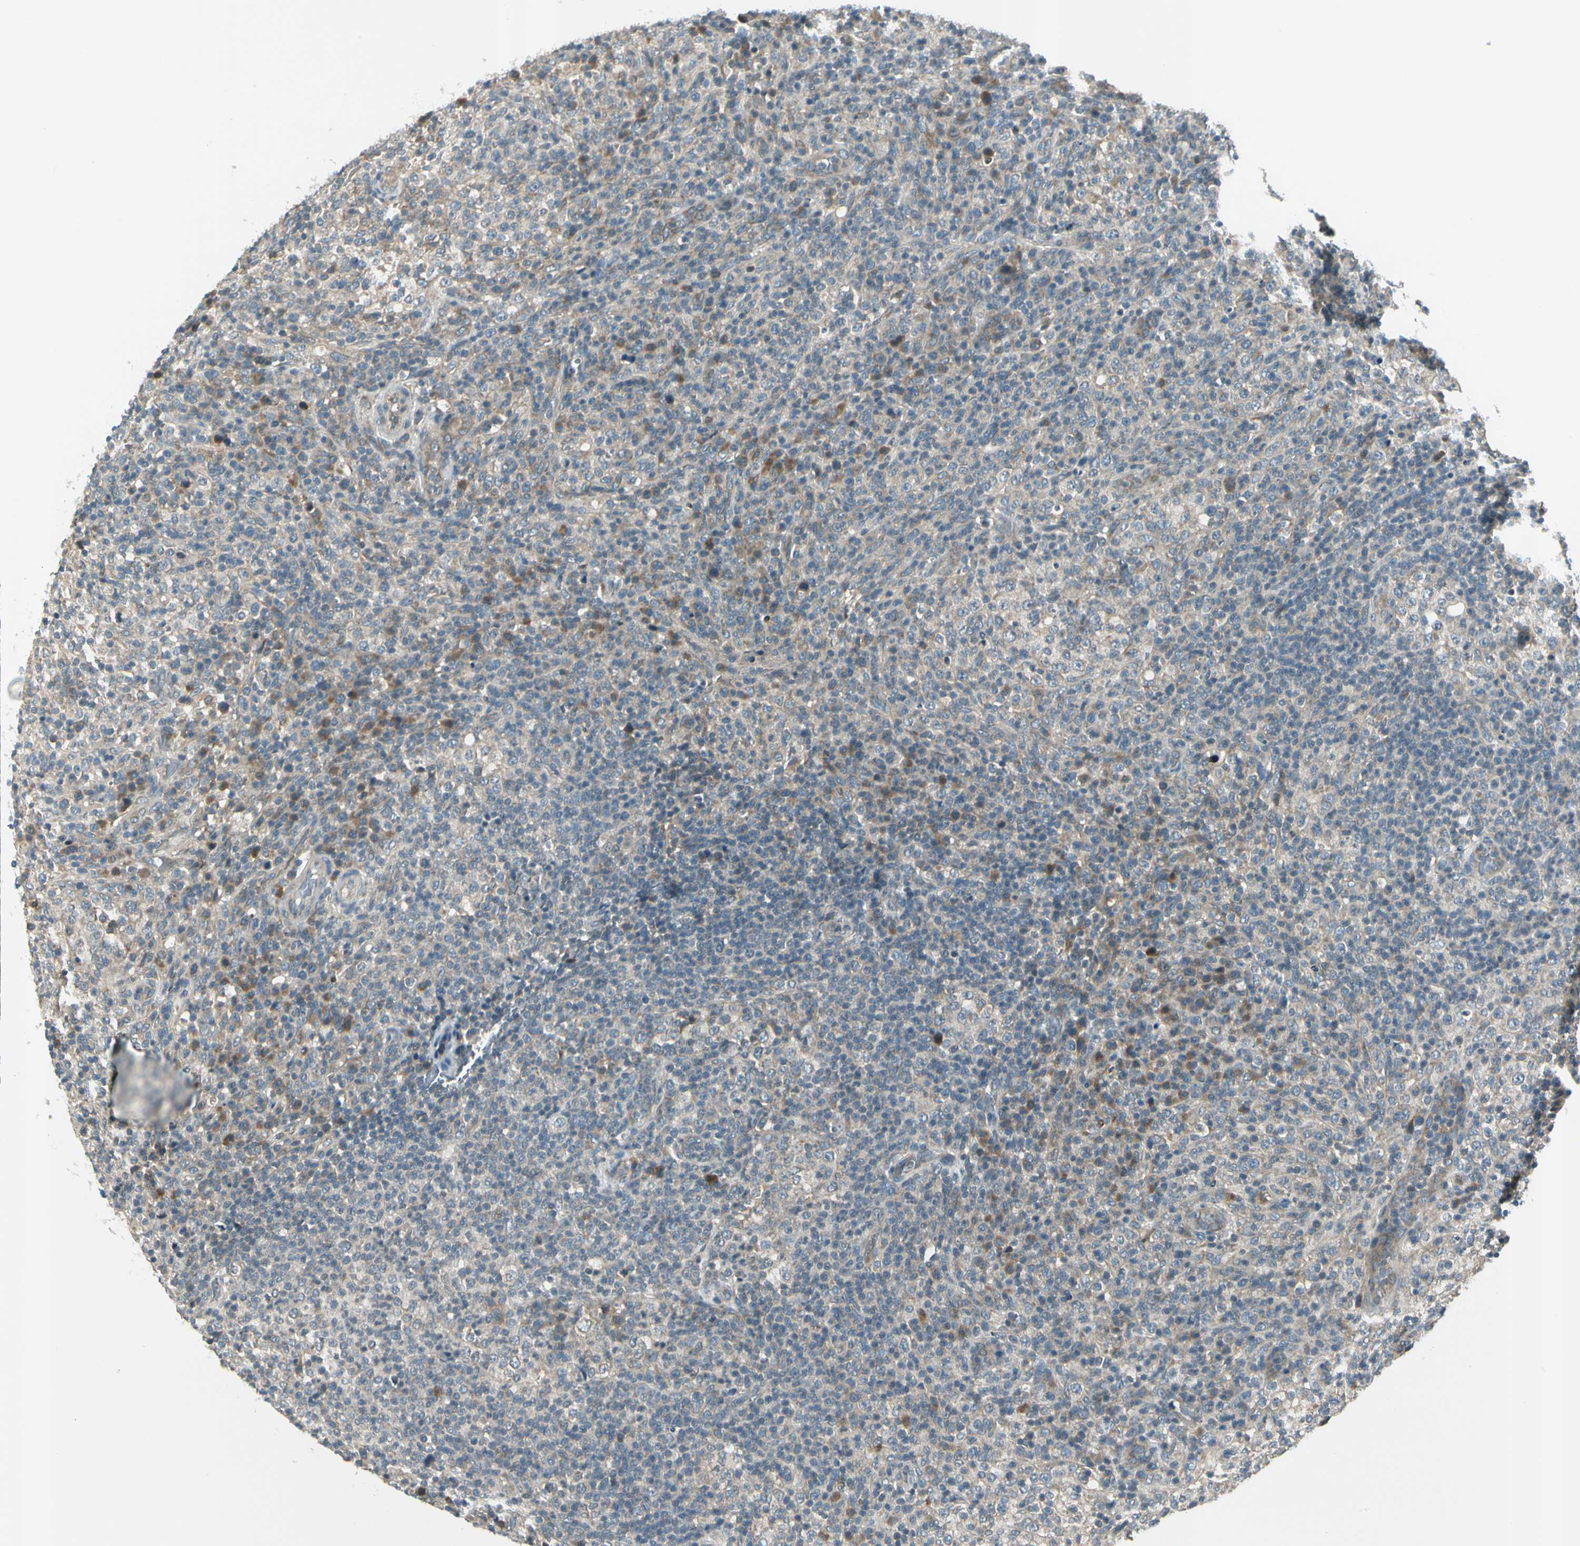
{"staining": {"intensity": "weak", "quantity": "25%-75%", "location": "cytoplasmic/membranous"}, "tissue": "lymphoma", "cell_type": "Tumor cells", "image_type": "cancer", "snomed": [{"axis": "morphology", "description": "Malignant lymphoma, non-Hodgkin's type, High grade"}, {"axis": "topography", "description": "Lymph node"}], "caption": "High-grade malignant lymphoma, non-Hodgkin's type tissue shows weak cytoplasmic/membranous positivity in about 25%-75% of tumor cells, visualized by immunohistochemistry. The staining is performed using DAB (3,3'-diaminobenzidine) brown chromogen to label protein expression. The nuclei are counter-stained blue using hematoxylin.", "gene": "BNIP1", "patient": {"sex": "female", "age": 76}}